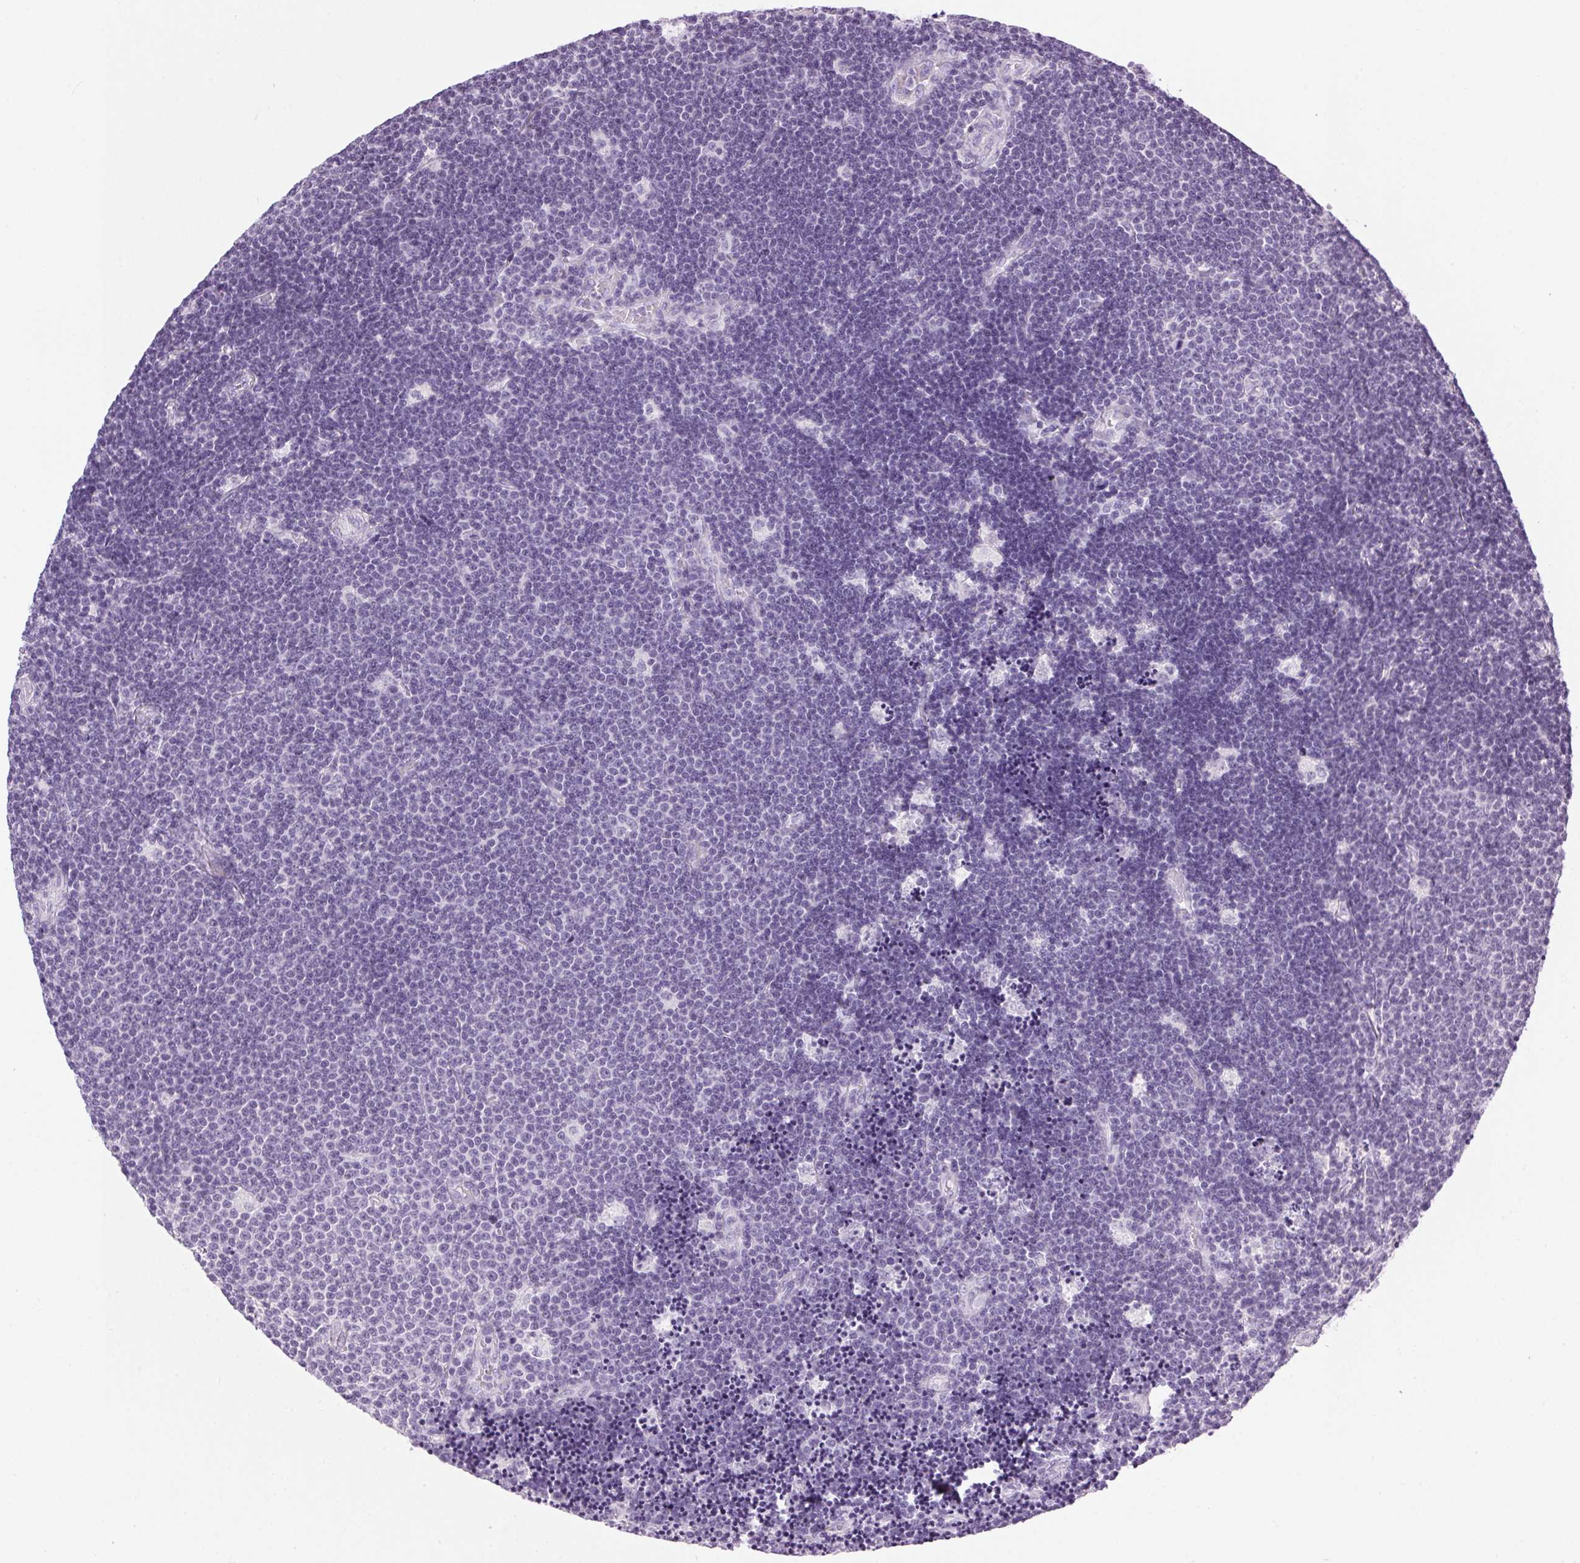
{"staining": {"intensity": "negative", "quantity": "none", "location": "none"}, "tissue": "lymphoma", "cell_type": "Tumor cells", "image_type": "cancer", "snomed": [{"axis": "morphology", "description": "Malignant lymphoma, non-Hodgkin's type, Low grade"}, {"axis": "topography", "description": "Brain"}], "caption": "An IHC image of low-grade malignant lymphoma, non-Hodgkin's type is shown. There is no staining in tumor cells of low-grade malignant lymphoma, non-Hodgkin's type.", "gene": "SP7", "patient": {"sex": "female", "age": 66}}